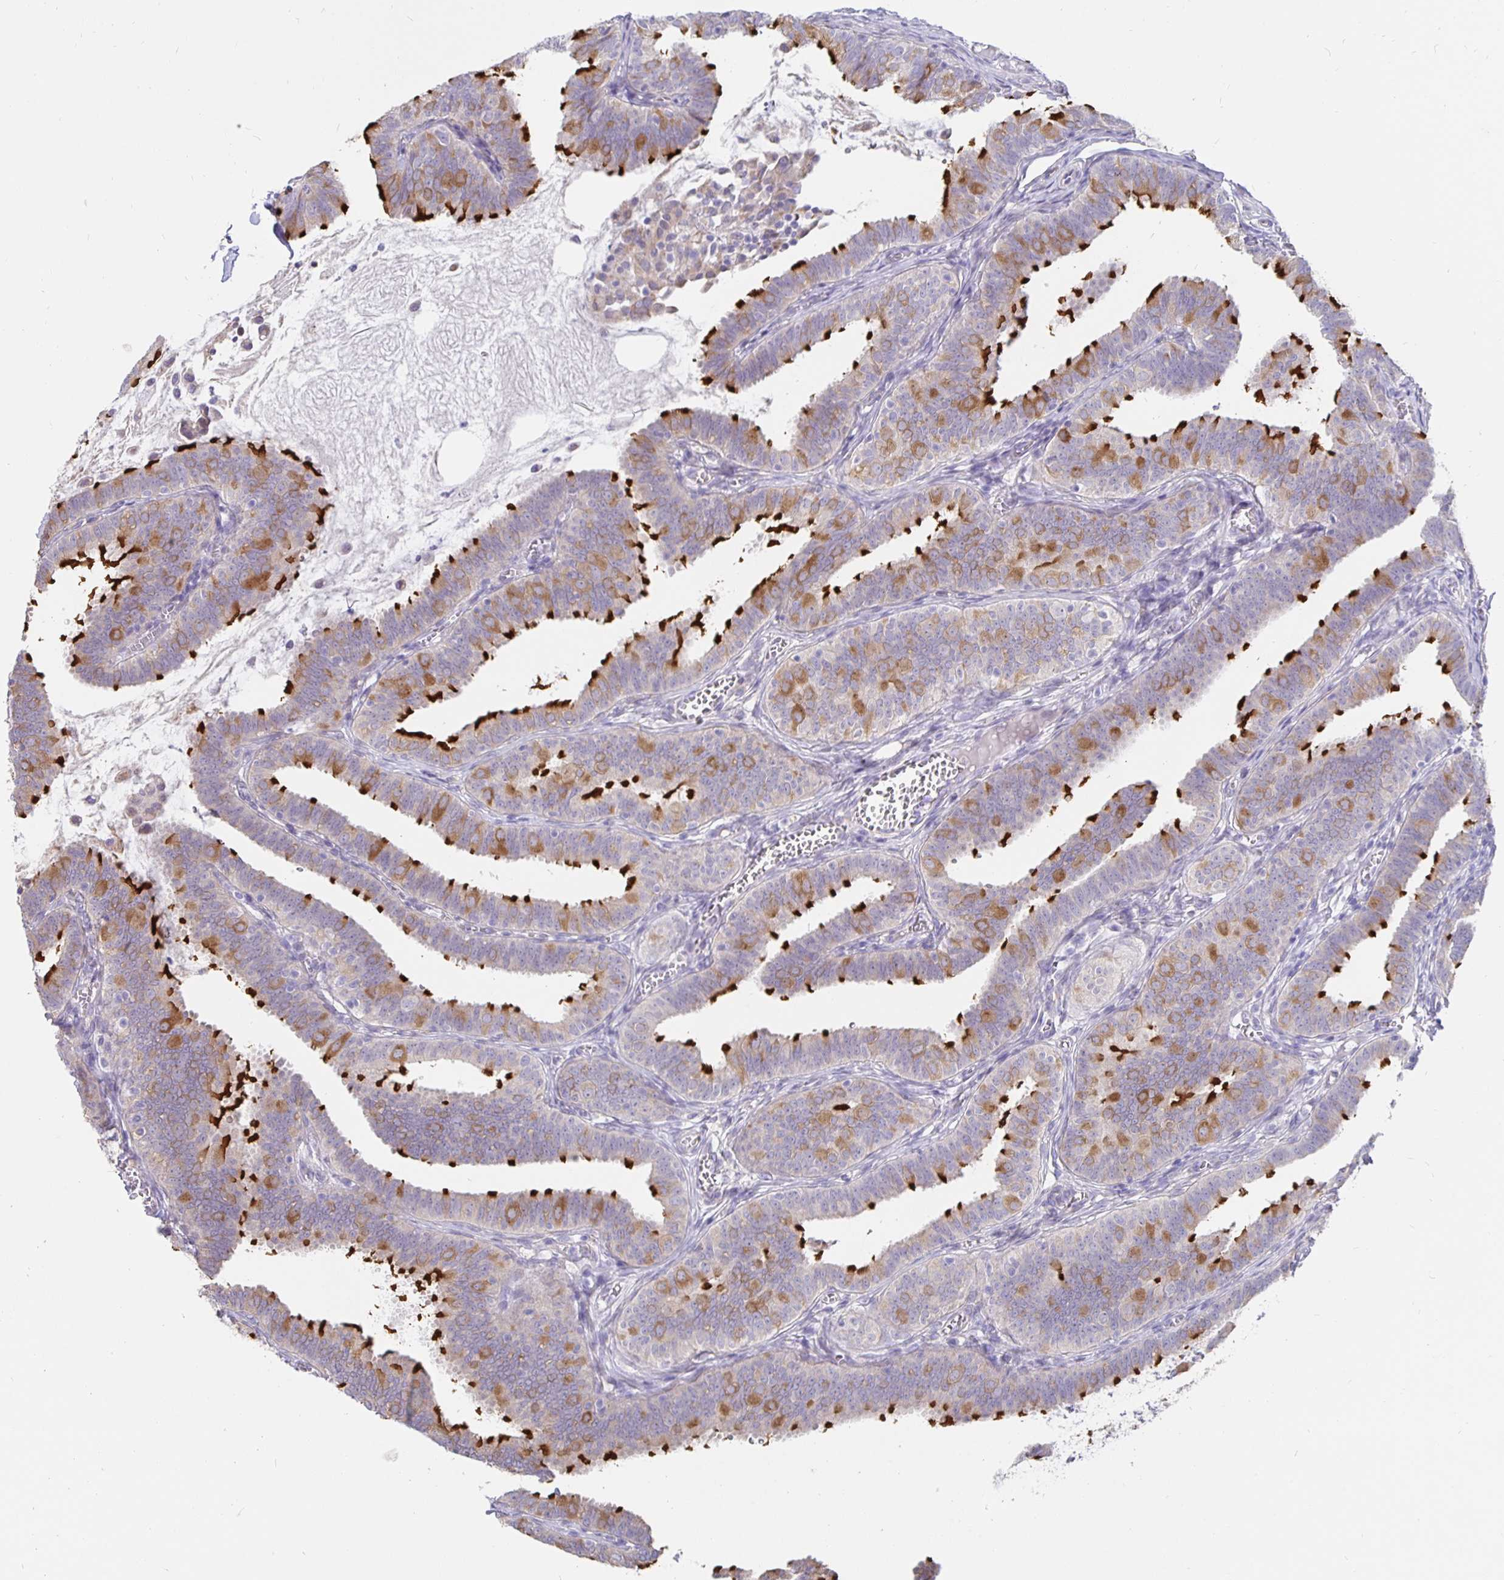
{"staining": {"intensity": "strong", "quantity": "25%-75%", "location": "cytoplasmic/membranous"}, "tissue": "fallopian tube", "cell_type": "Glandular cells", "image_type": "normal", "snomed": [{"axis": "morphology", "description": "Normal tissue, NOS"}, {"axis": "topography", "description": "Fallopian tube"}], "caption": "Immunohistochemistry (IHC) (DAB) staining of unremarkable human fallopian tube demonstrates strong cytoplasmic/membranous protein expression in about 25%-75% of glandular cells.", "gene": "DNAI2", "patient": {"sex": "female", "age": 25}}